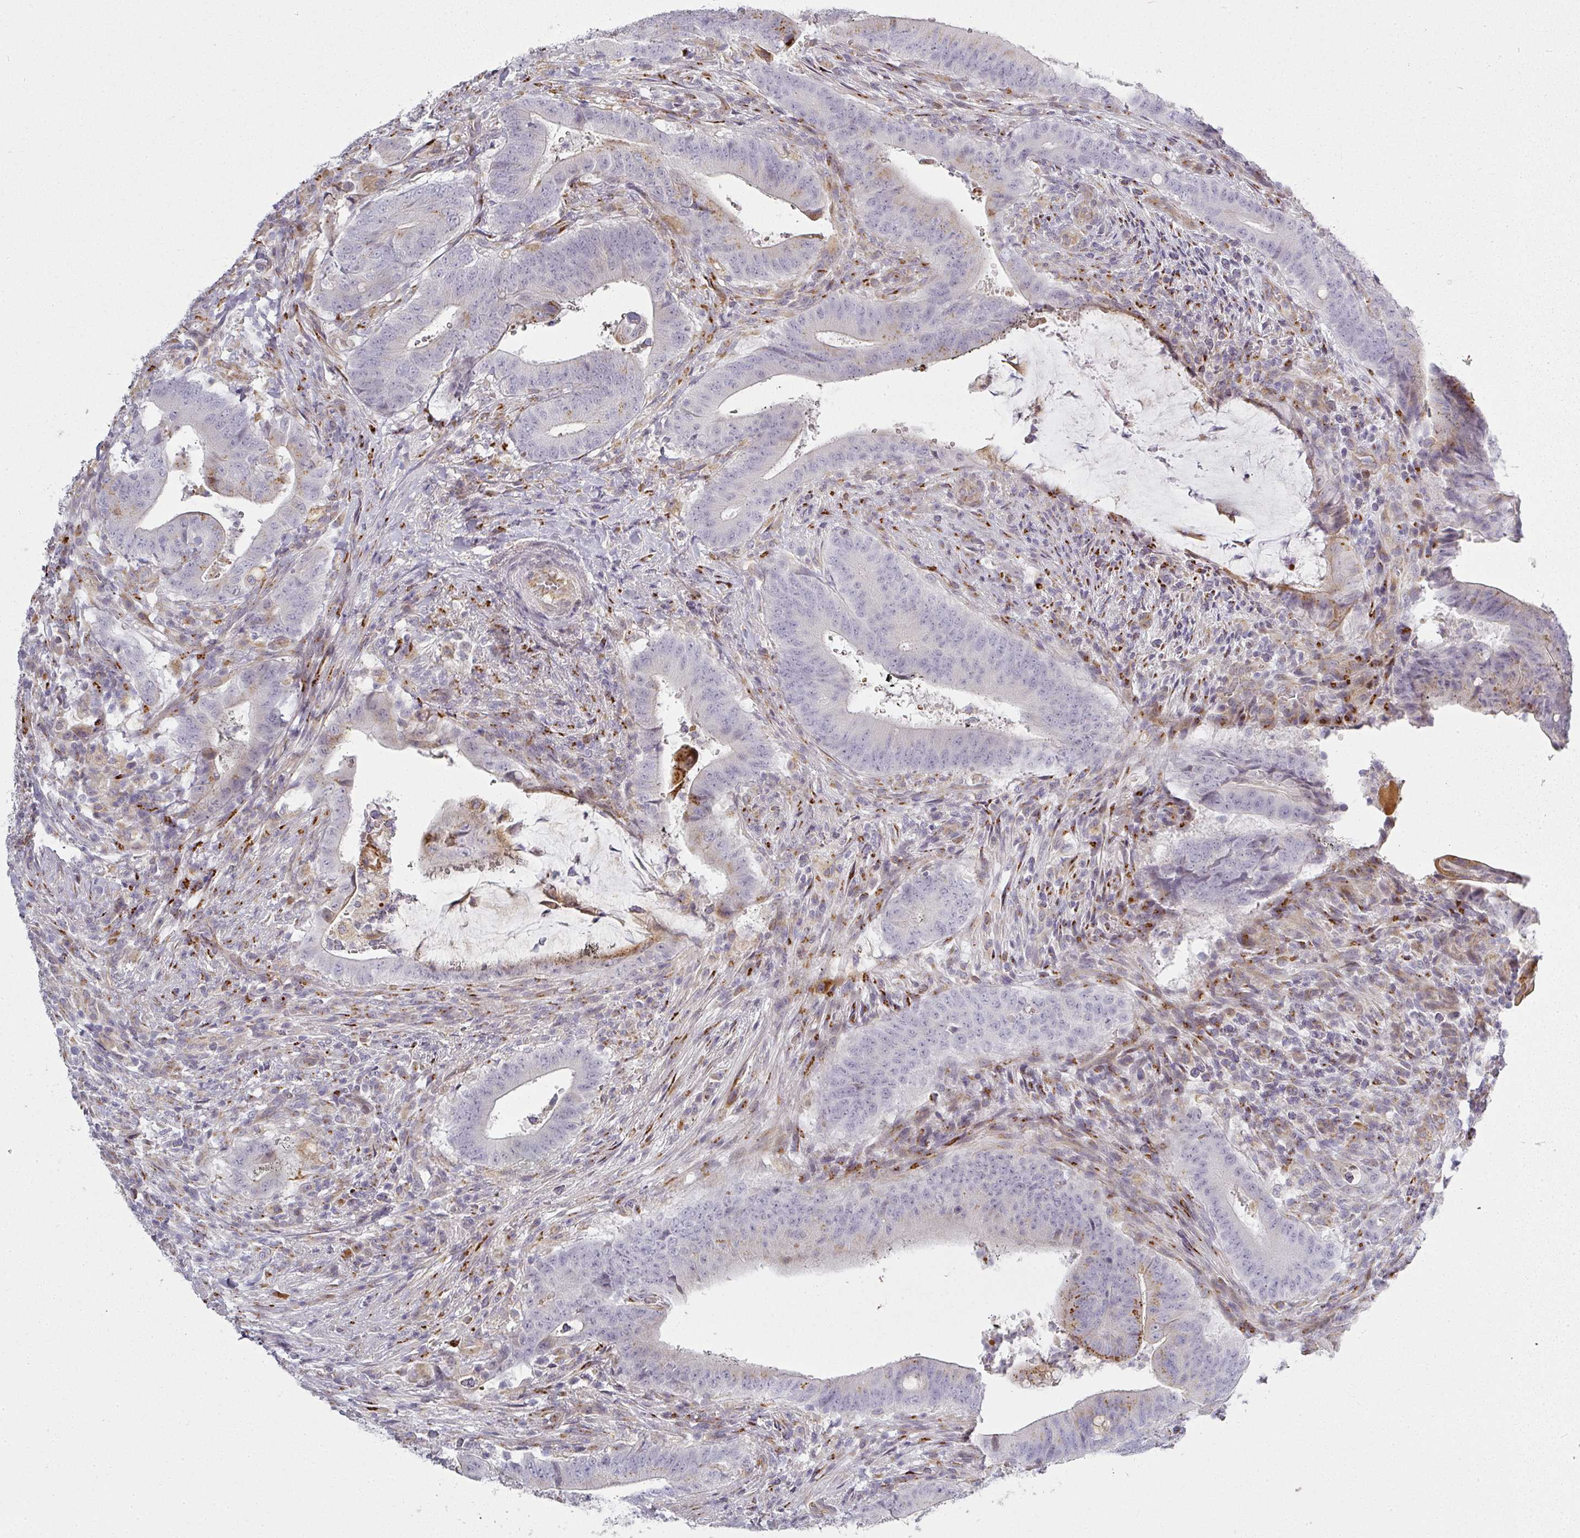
{"staining": {"intensity": "moderate", "quantity": "<25%", "location": "cytoplasmic/membranous"}, "tissue": "colorectal cancer", "cell_type": "Tumor cells", "image_type": "cancer", "snomed": [{"axis": "morphology", "description": "Adenocarcinoma, NOS"}, {"axis": "topography", "description": "Colon"}], "caption": "A high-resolution photomicrograph shows immunohistochemistry (IHC) staining of adenocarcinoma (colorectal), which shows moderate cytoplasmic/membranous positivity in about <25% of tumor cells.", "gene": "ATP8B2", "patient": {"sex": "female", "age": 43}}